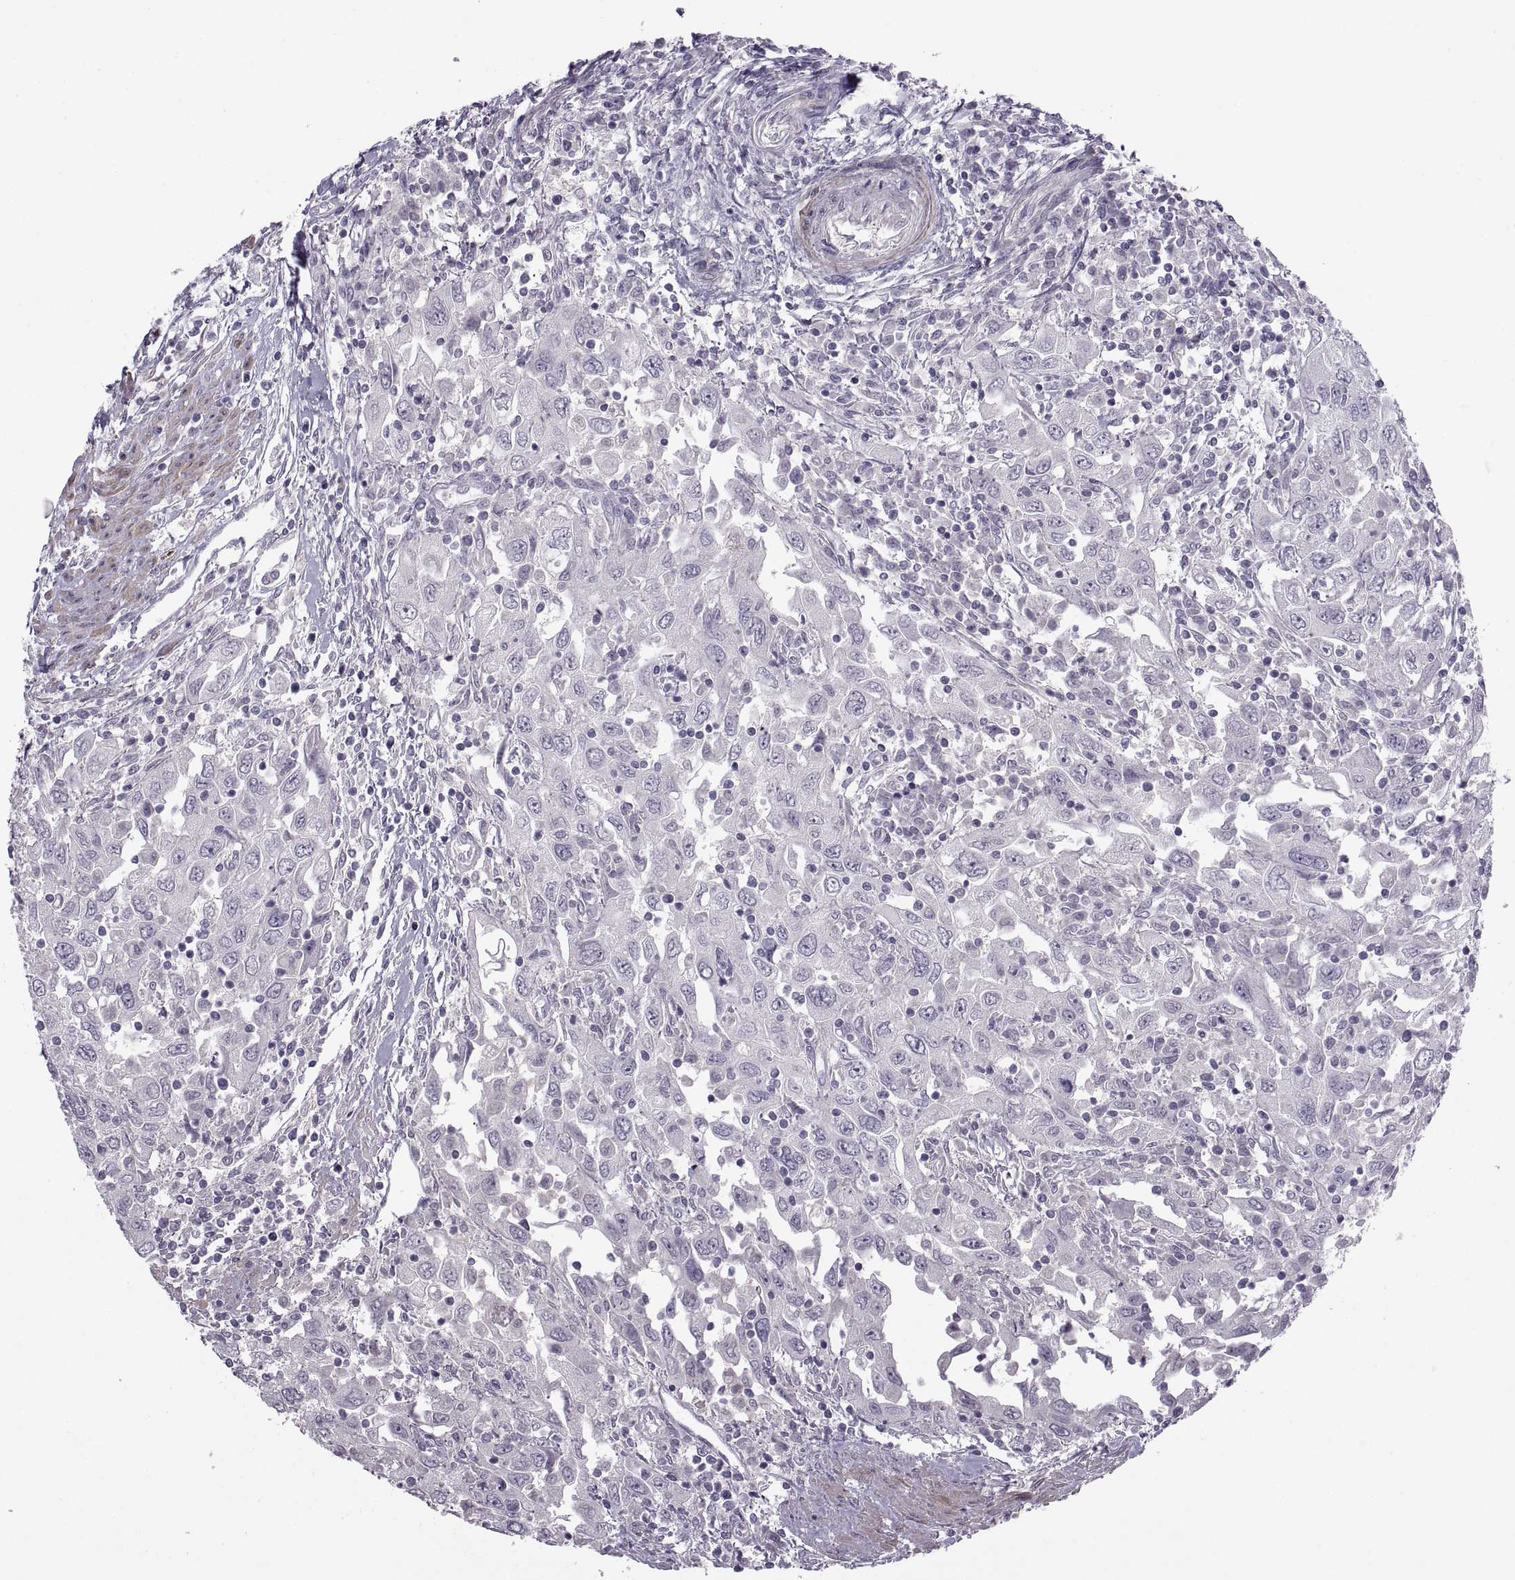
{"staining": {"intensity": "negative", "quantity": "none", "location": "none"}, "tissue": "urothelial cancer", "cell_type": "Tumor cells", "image_type": "cancer", "snomed": [{"axis": "morphology", "description": "Urothelial carcinoma, High grade"}, {"axis": "topography", "description": "Urinary bladder"}], "caption": "This is an immunohistochemistry photomicrograph of high-grade urothelial carcinoma. There is no staining in tumor cells.", "gene": "BSPH1", "patient": {"sex": "male", "age": 76}}